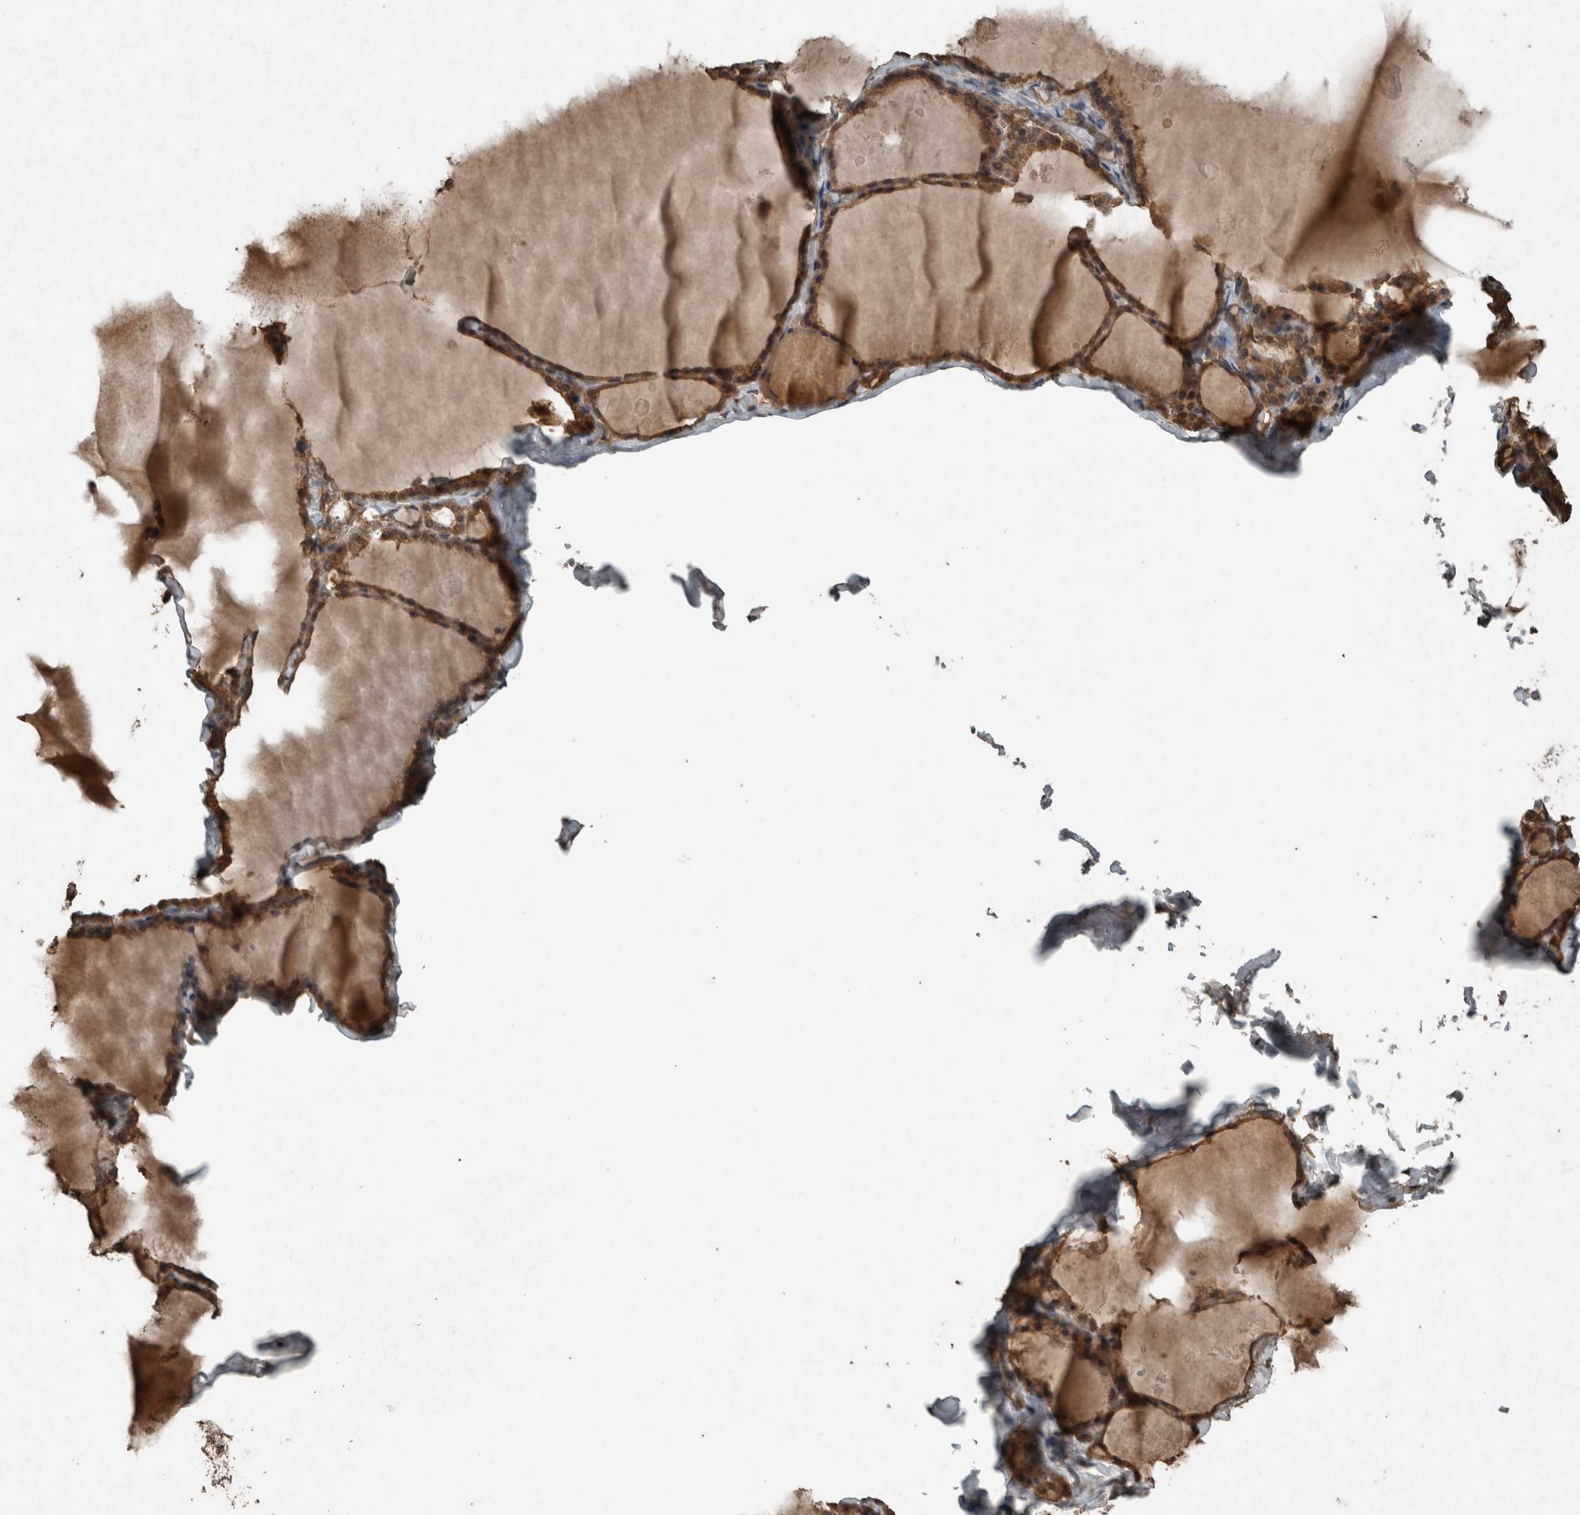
{"staining": {"intensity": "moderate", "quantity": ">75%", "location": "cytoplasmic/membranous,nuclear"}, "tissue": "thyroid gland", "cell_type": "Glandular cells", "image_type": "normal", "snomed": [{"axis": "morphology", "description": "Normal tissue, NOS"}, {"axis": "topography", "description": "Thyroid gland"}], "caption": "Human thyroid gland stained for a protein (brown) exhibits moderate cytoplasmic/membranous,nuclear positive staining in approximately >75% of glandular cells.", "gene": "ARHGEF12", "patient": {"sex": "male", "age": 56}}